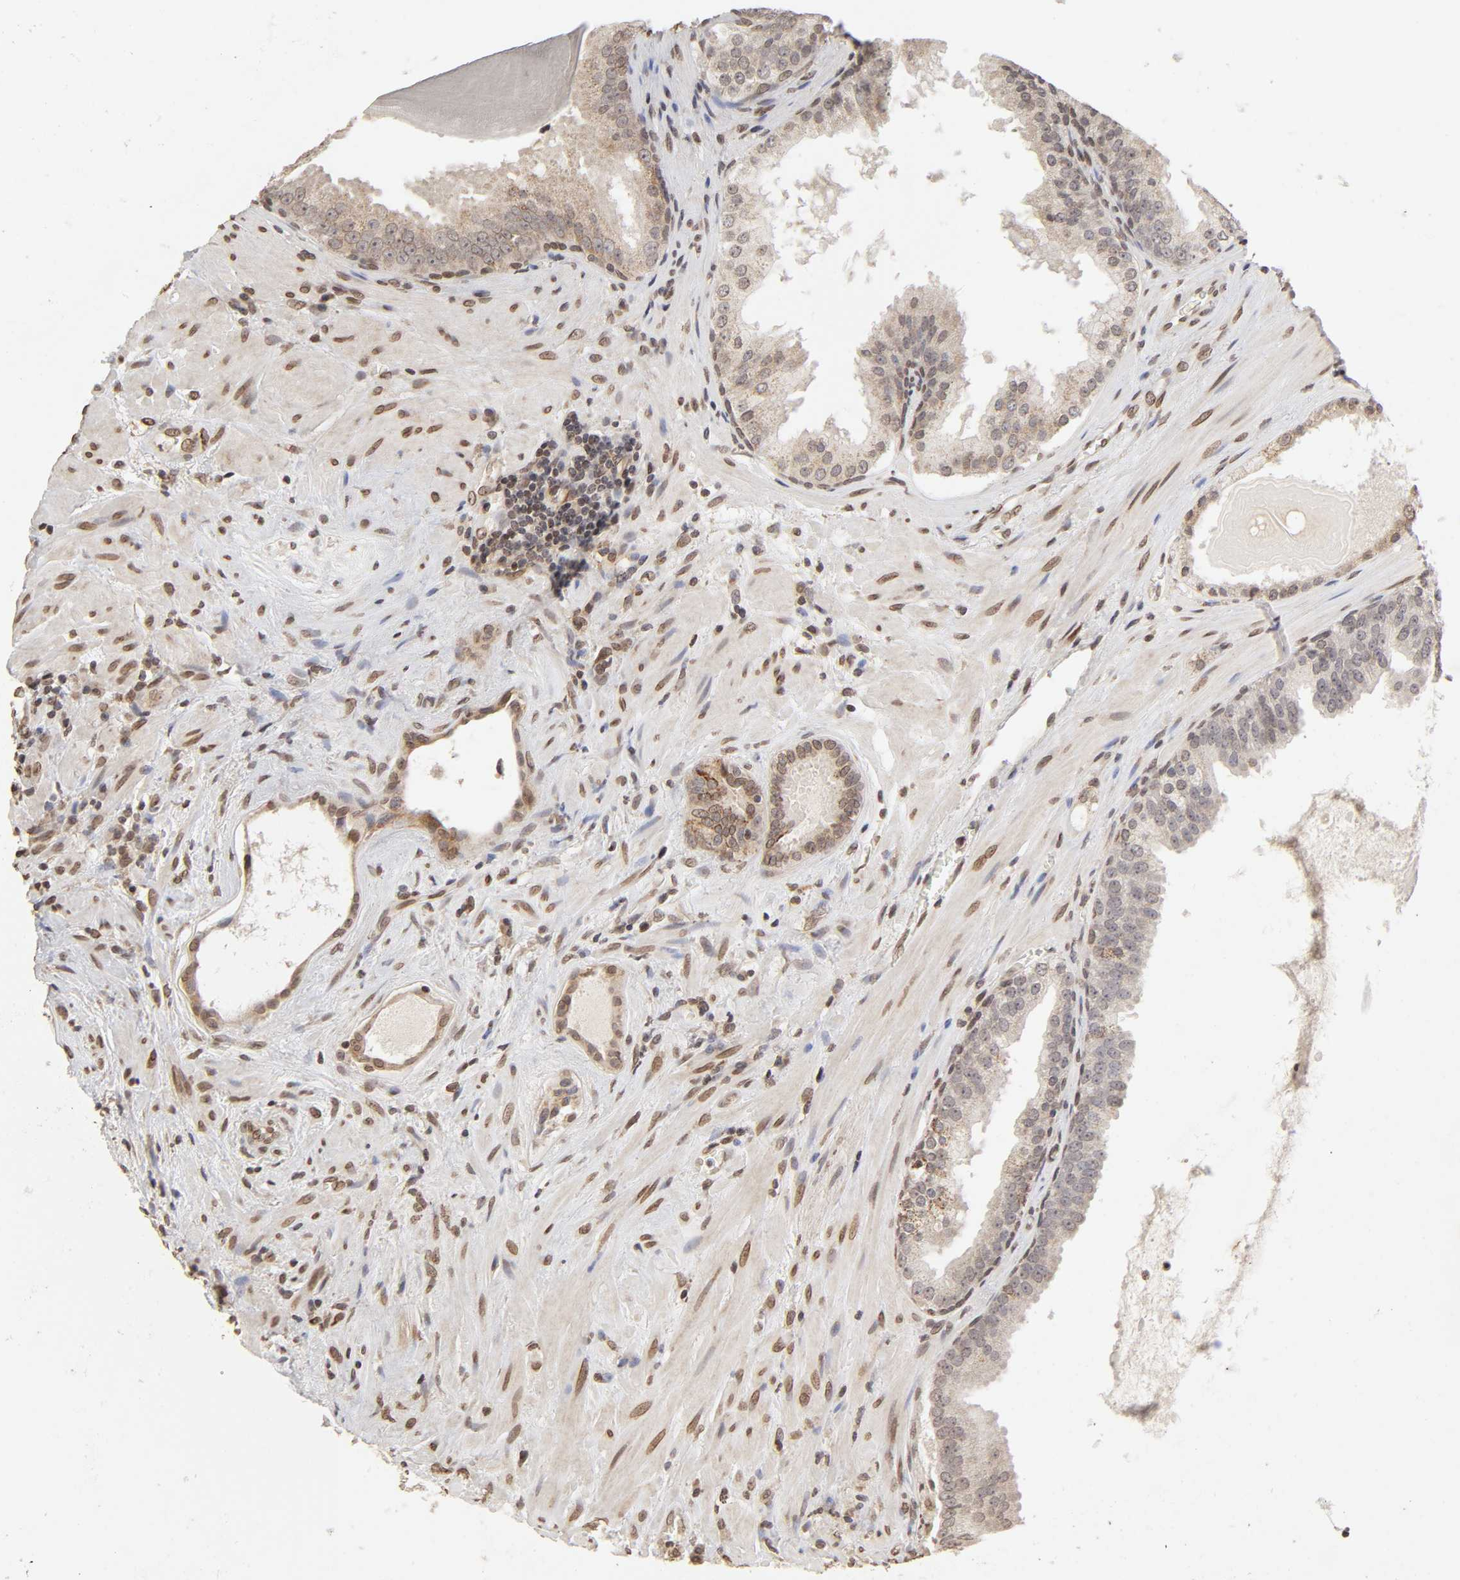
{"staining": {"intensity": "negative", "quantity": "none", "location": "none"}, "tissue": "prostate cancer", "cell_type": "Tumor cells", "image_type": "cancer", "snomed": [{"axis": "morphology", "description": "Adenocarcinoma, High grade"}, {"axis": "topography", "description": "Prostate"}], "caption": "Immunohistochemical staining of human prostate adenocarcinoma (high-grade) shows no significant expression in tumor cells. (DAB (3,3'-diaminobenzidine) IHC visualized using brightfield microscopy, high magnification).", "gene": "MLLT6", "patient": {"sex": "male", "age": 68}}